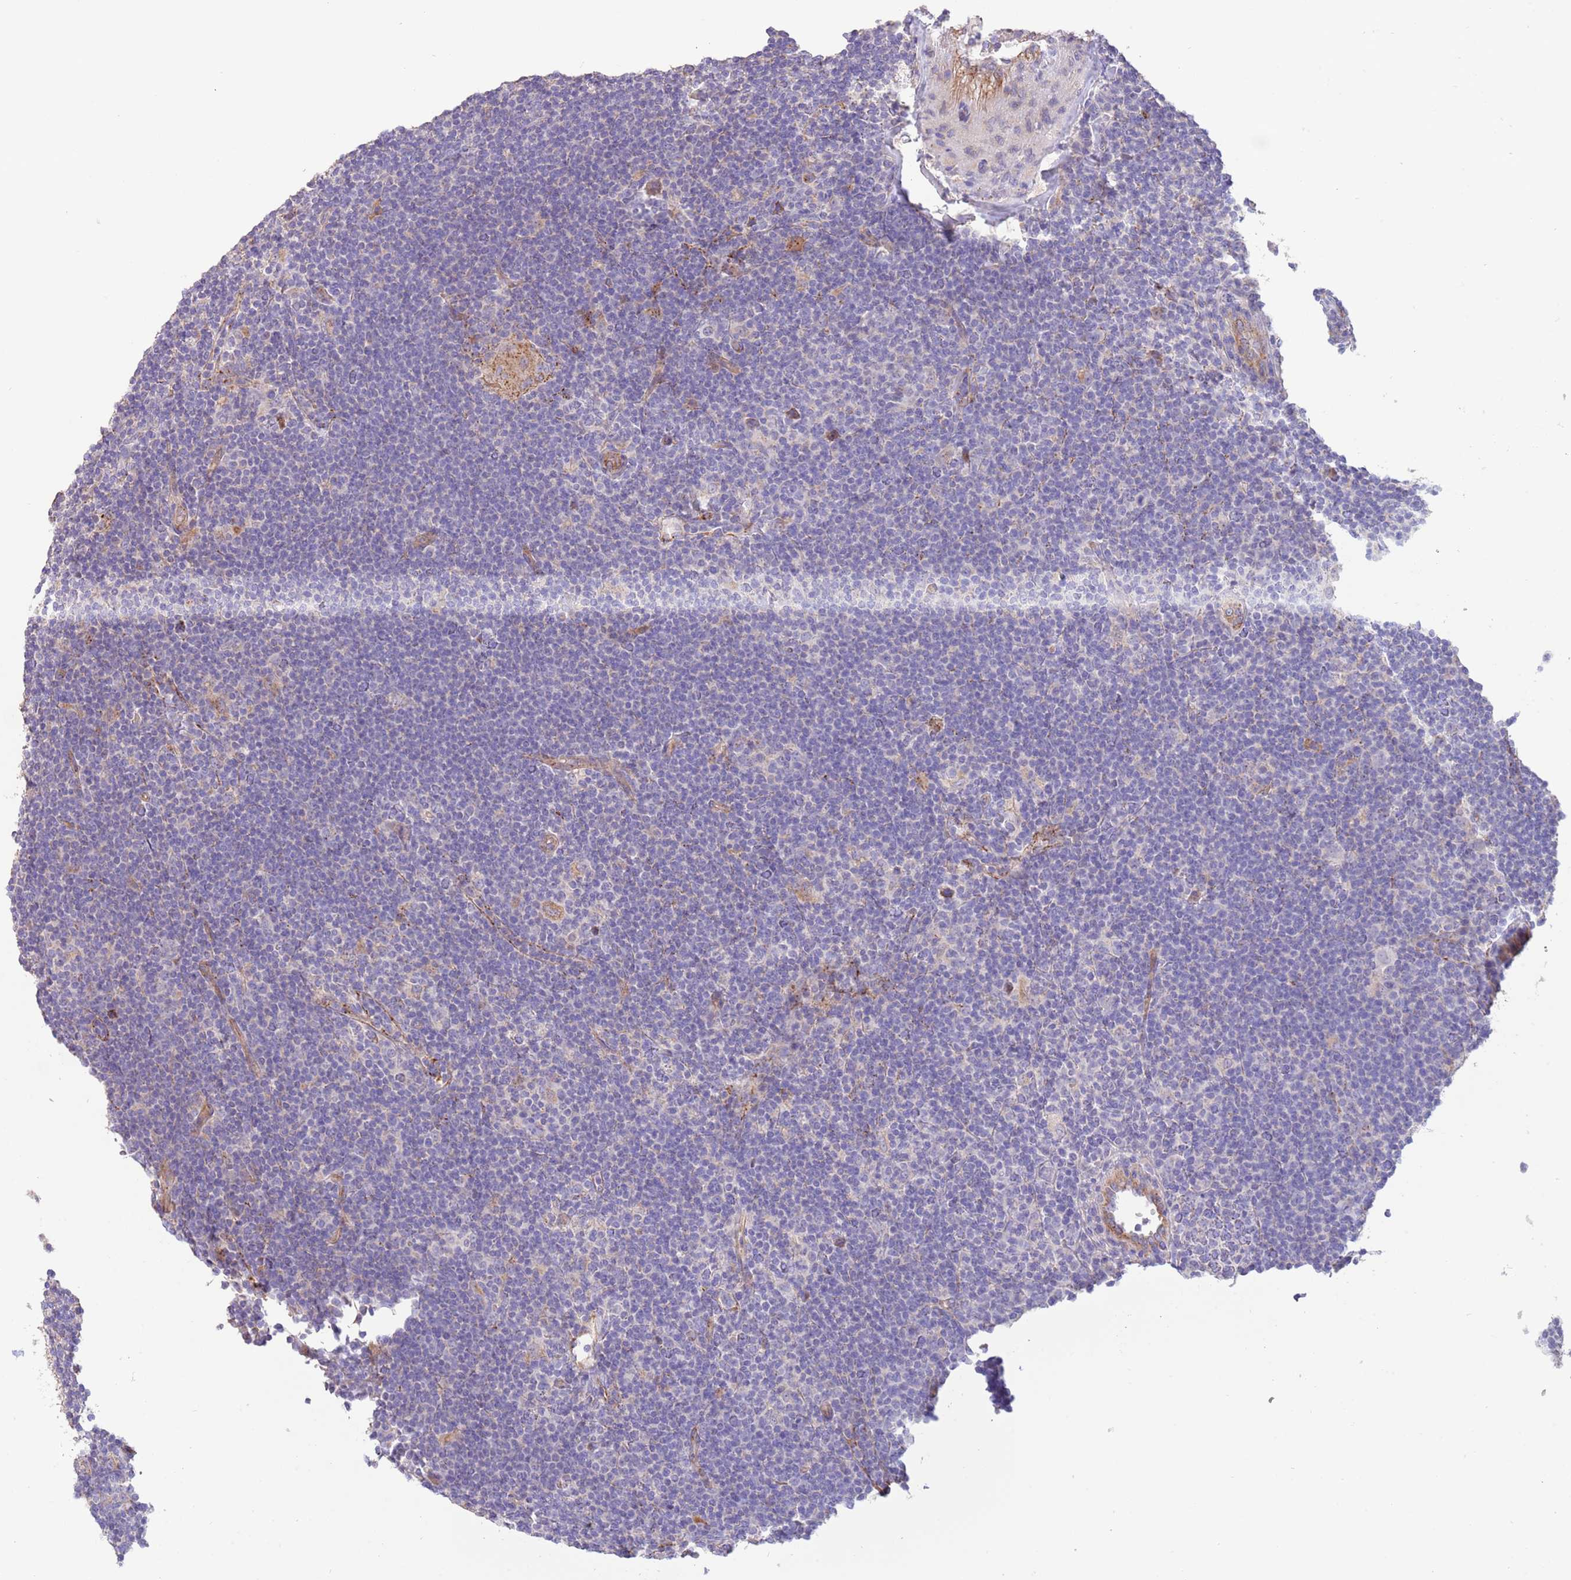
{"staining": {"intensity": "negative", "quantity": "none", "location": "none"}, "tissue": "lymphoma", "cell_type": "Tumor cells", "image_type": "cancer", "snomed": [{"axis": "morphology", "description": "Hodgkin's disease, NOS"}, {"axis": "topography", "description": "Lymph node"}], "caption": "Tumor cells show no significant protein positivity in lymphoma.", "gene": "DOCK6", "patient": {"sex": "female", "age": 57}}